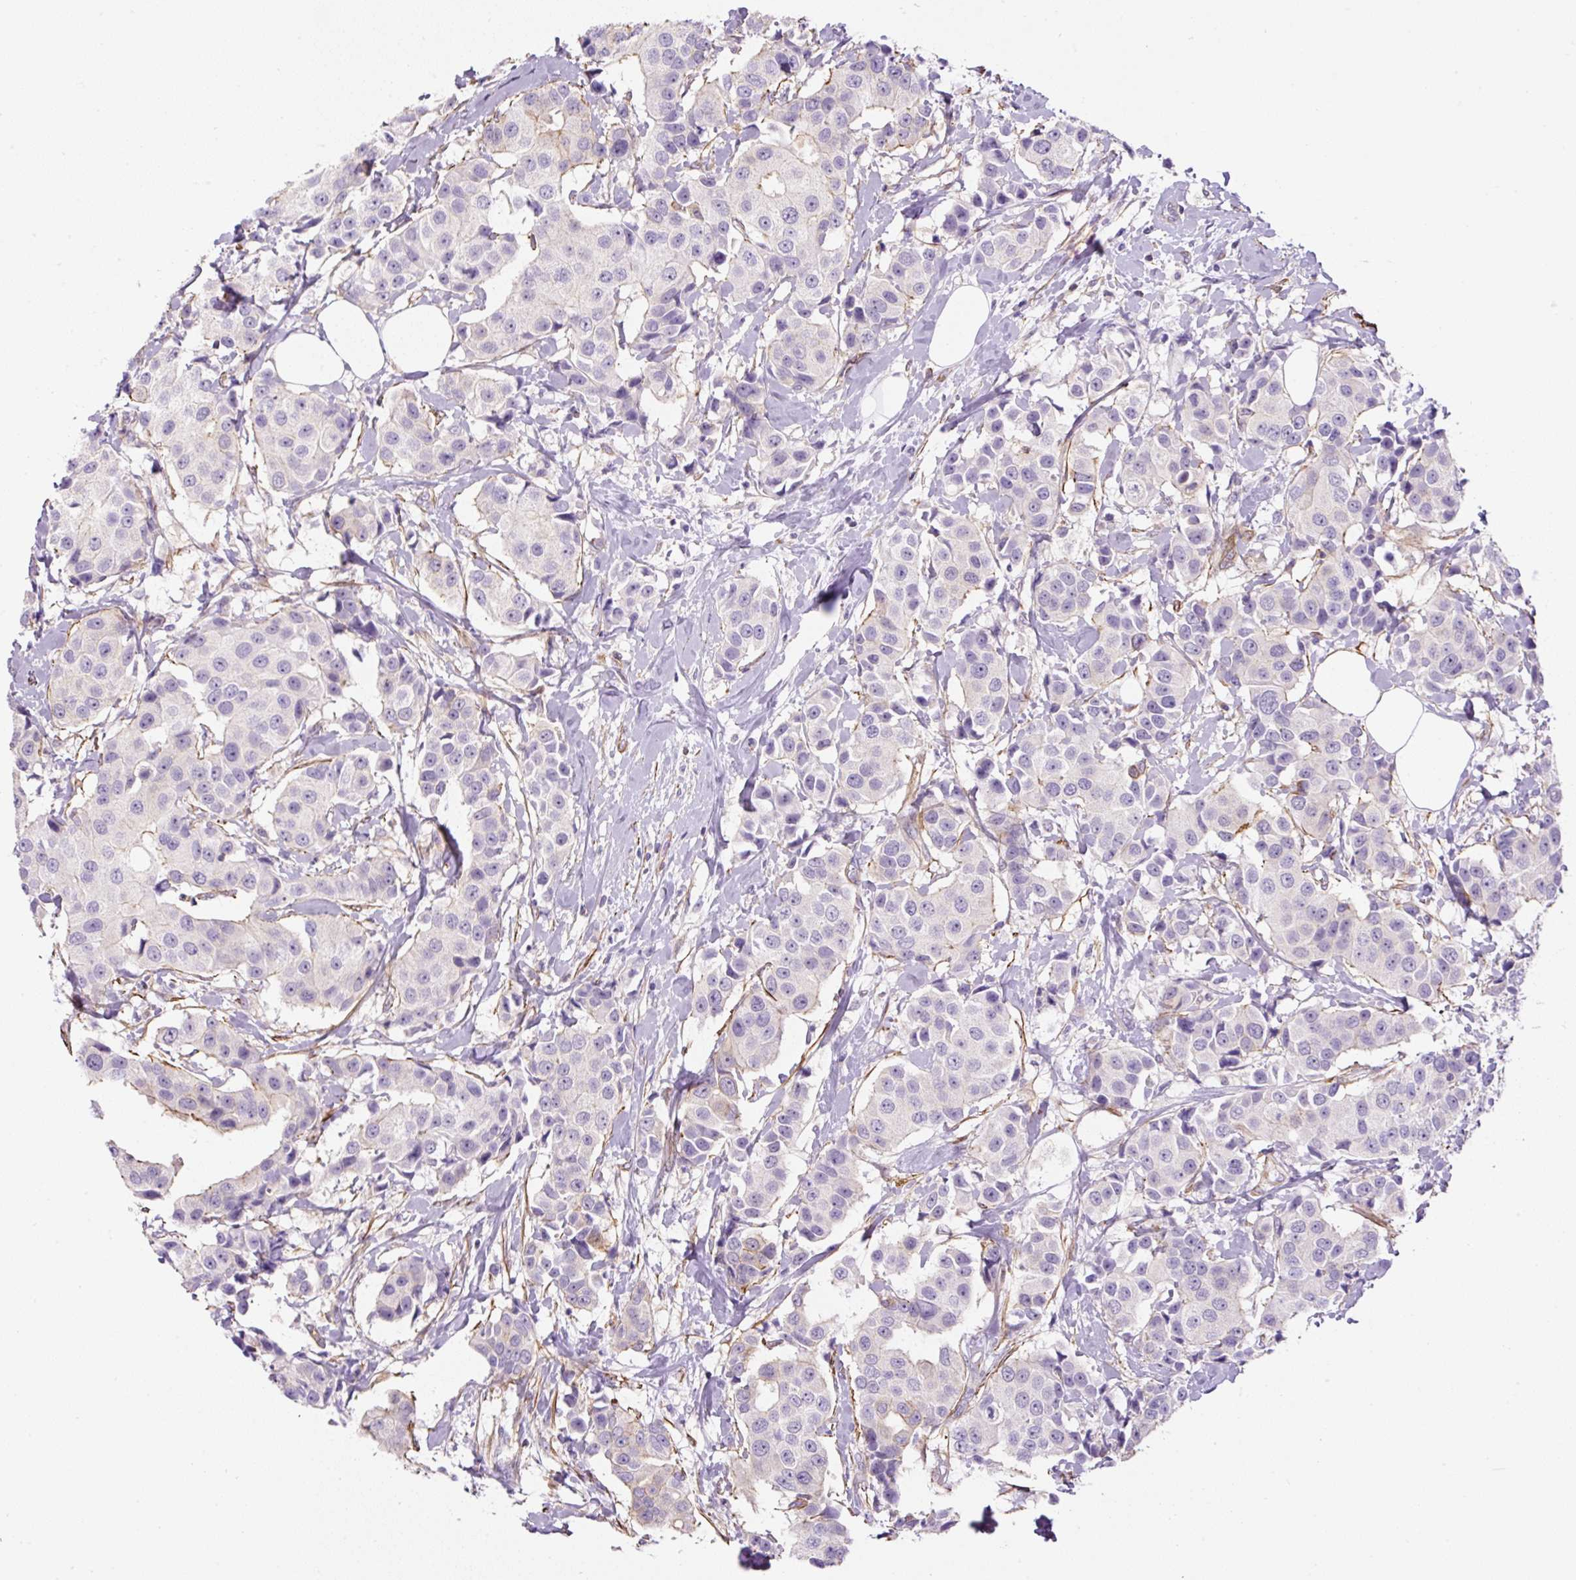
{"staining": {"intensity": "negative", "quantity": "none", "location": "none"}, "tissue": "breast cancer", "cell_type": "Tumor cells", "image_type": "cancer", "snomed": [{"axis": "morphology", "description": "Normal tissue, NOS"}, {"axis": "morphology", "description": "Duct carcinoma"}, {"axis": "topography", "description": "Breast"}], "caption": "DAB (3,3'-diaminobenzidine) immunohistochemical staining of breast intraductal carcinoma demonstrates no significant positivity in tumor cells. (Stains: DAB immunohistochemistry with hematoxylin counter stain, Microscopy: brightfield microscopy at high magnification).", "gene": "B3GALT5", "patient": {"sex": "female", "age": 39}}